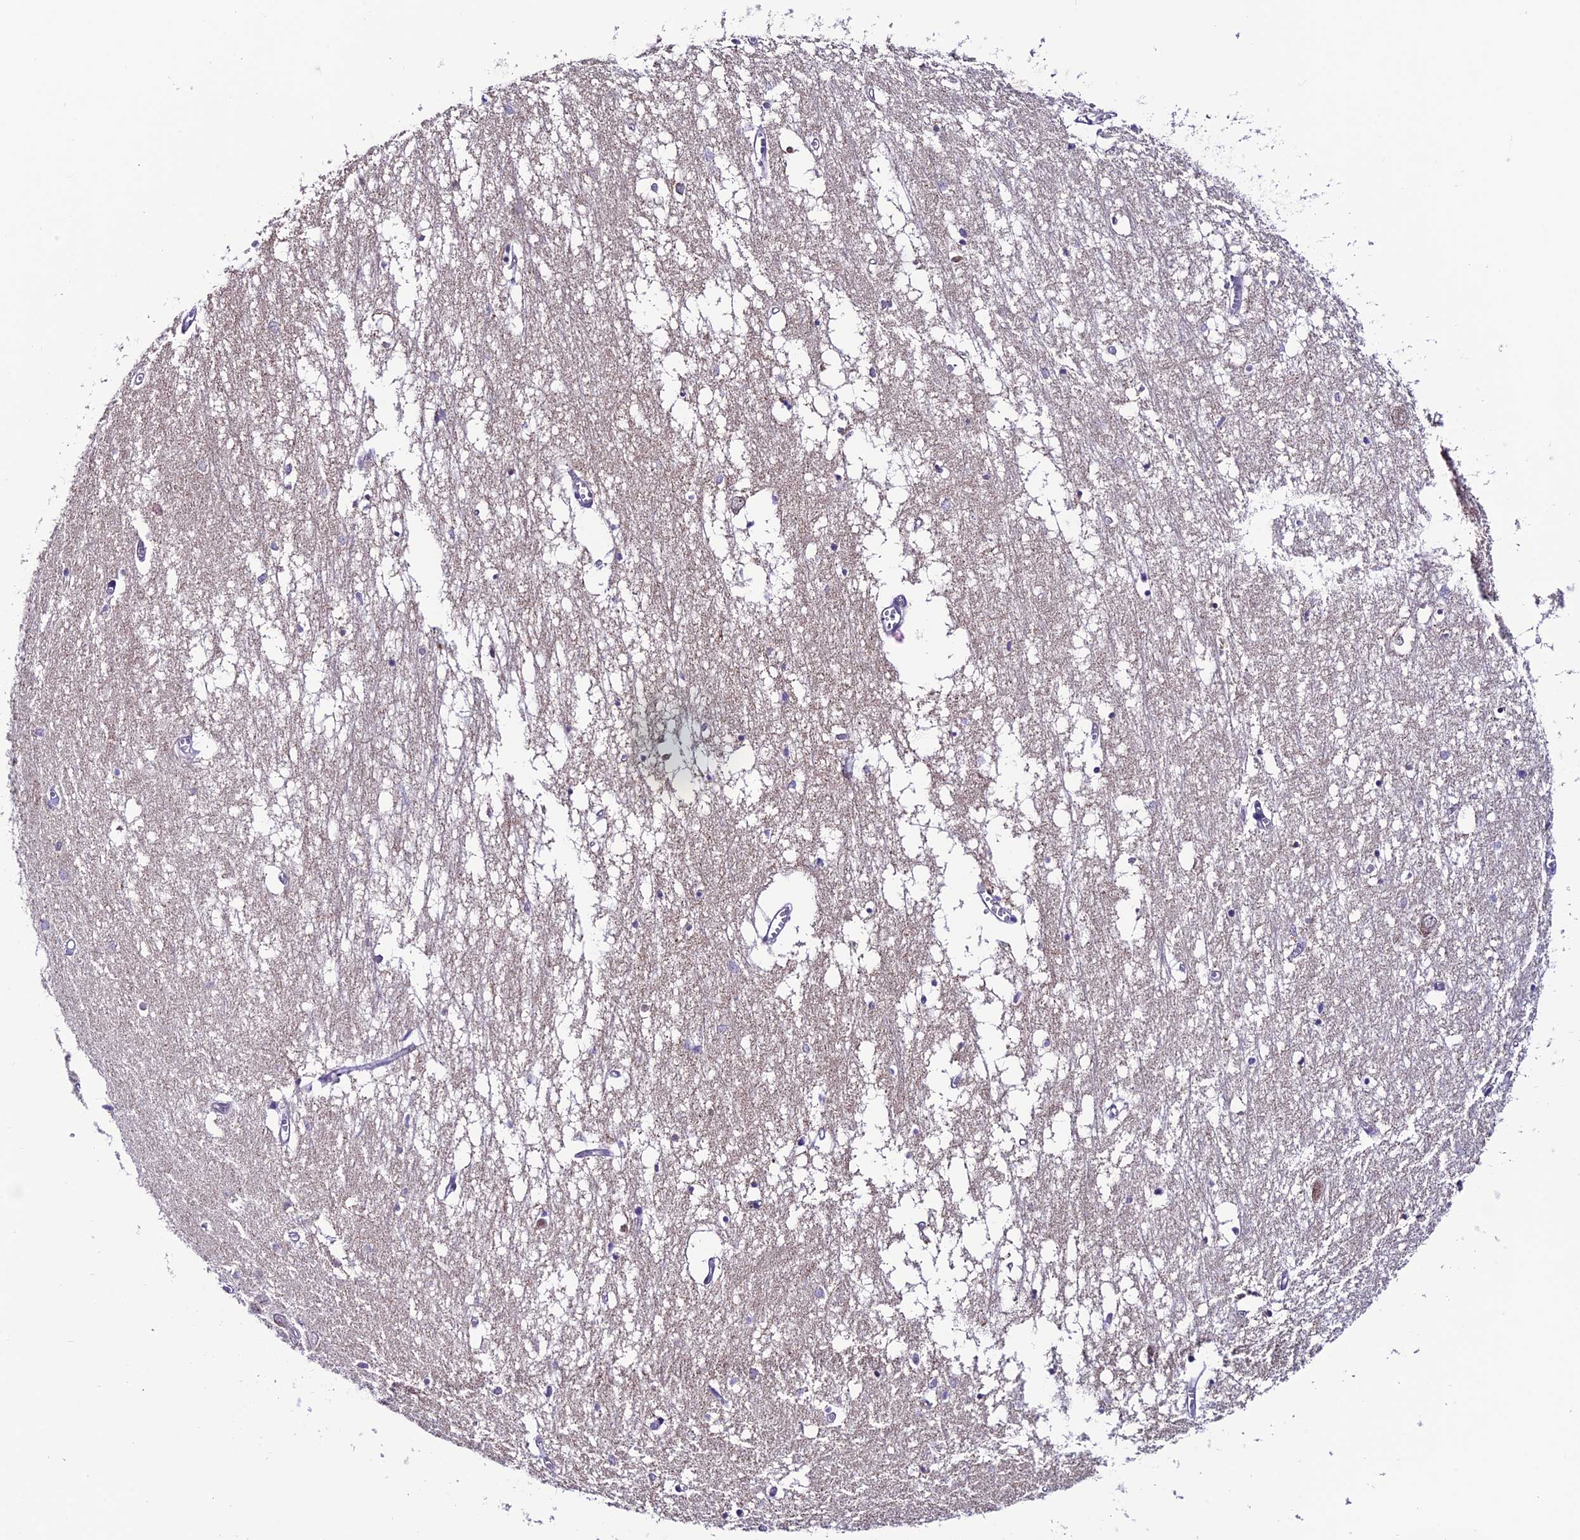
{"staining": {"intensity": "weak", "quantity": "<25%", "location": "cytoplasmic/membranous"}, "tissue": "hippocampus", "cell_type": "Glial cells", "image_type": "normal", "snomed": [{"axis": "morphology", "description": "Normal tissue, NOS"}, {"axis": "topography", "description": "Hippocampus"}], "caption": "The immunohistochemistry histopathology image has no significant staining in glial cells of hippocampus.", "gene": "SLC10A1", "patient": {"sex": "male", "age": 70}}